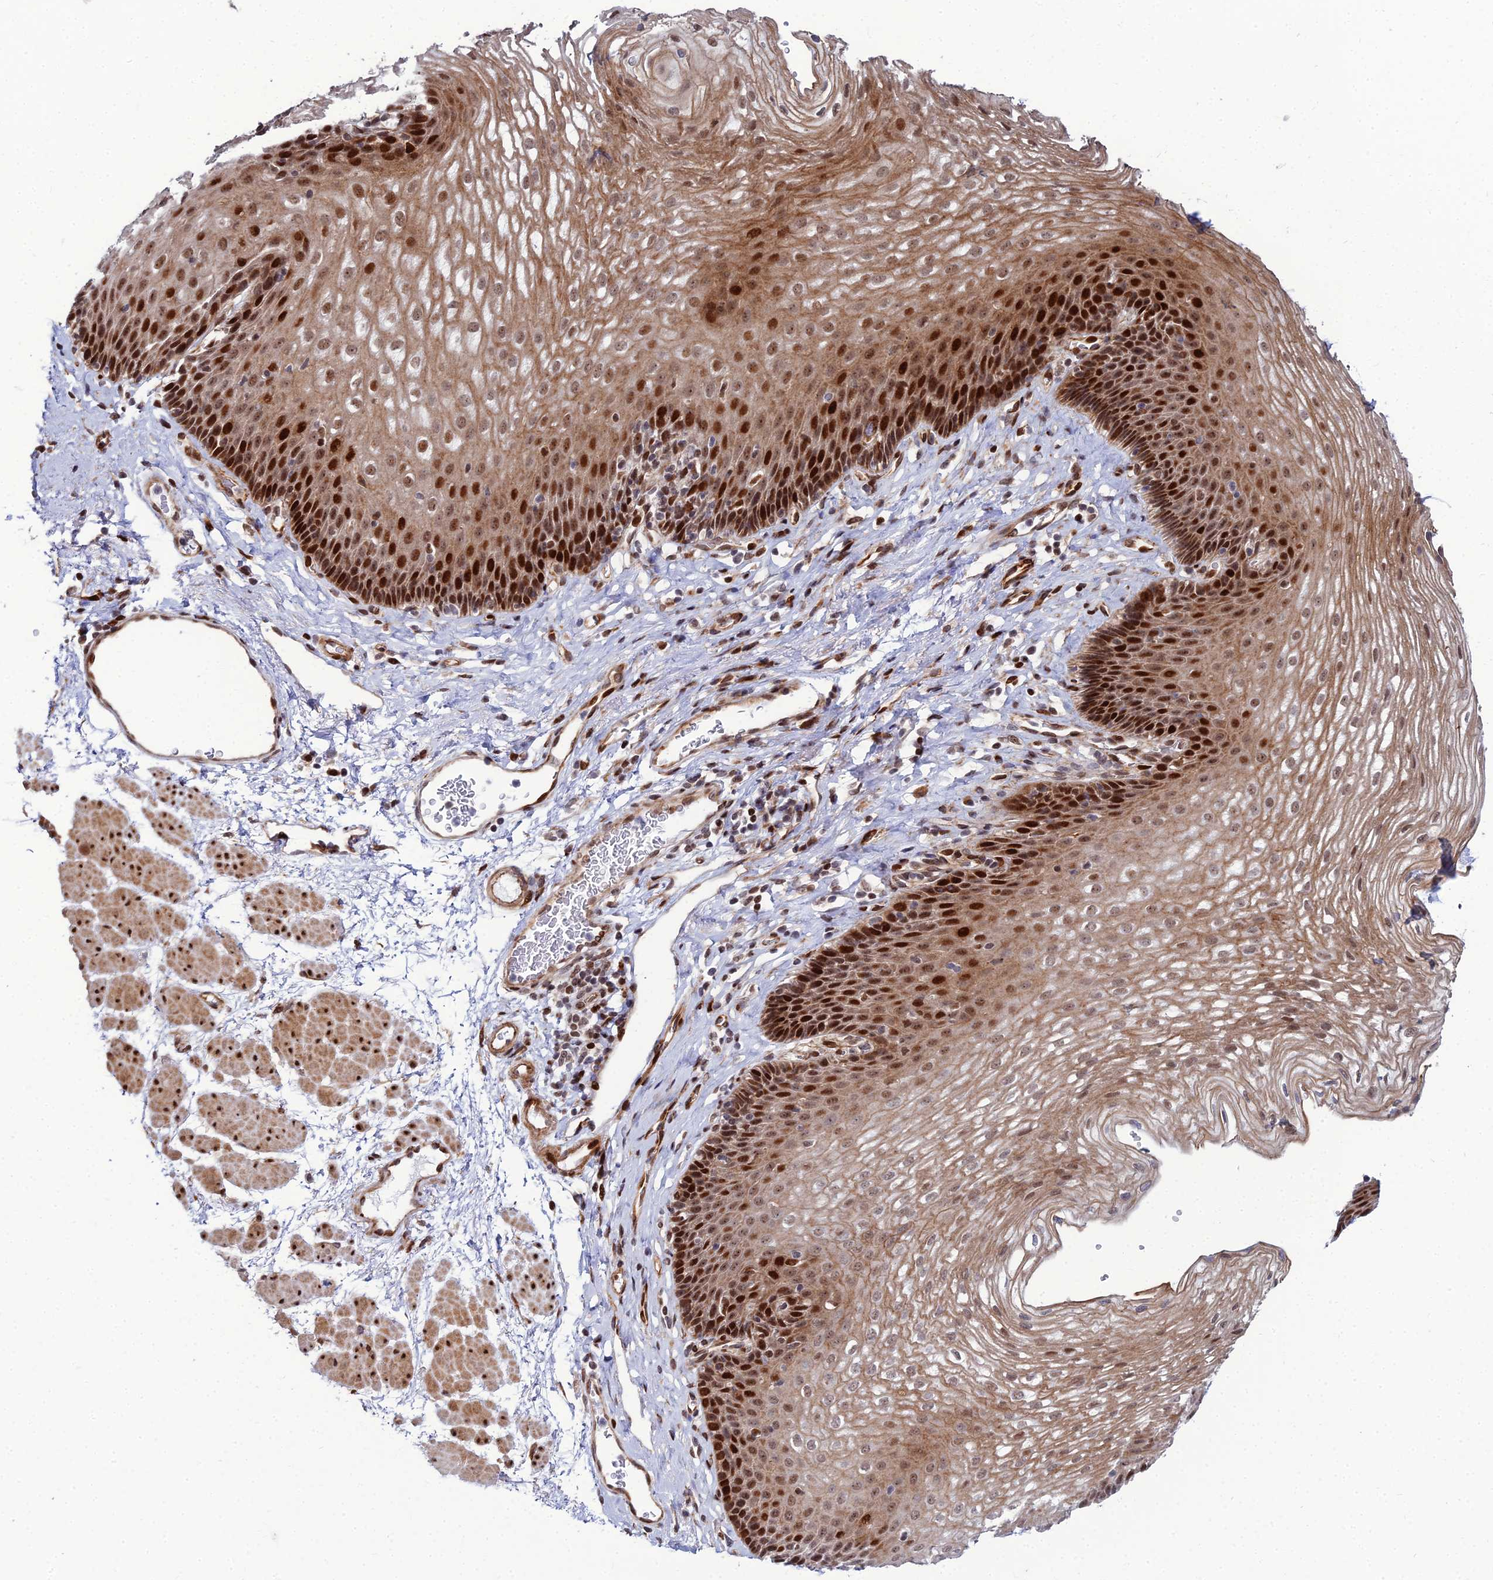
{"staining": {"intensity": "strong", "quantity": ">75%", "location": "cytoplasmic/membranous,nuclear"}, "tissue": "esophagus", "cell_type": "Squamous epithelial cells", "image_type": "normal", "snomed": [{"axis": "morphology", "description": "Normal tissue, NOS"}, {"axis": "topography", "description": "Esophagus"}], "caption": "IHC micrograph of benign esophagus: human esophagus stained using IHC reveals high levels of strong protein expression localized specifically in the cytoplasmic/membranous,nuclear of squamous epithelial cells, appearing as a cytoplasmic/membranous,nuclear brown color.", "gene": "ZNF668", "patient": {"sex": "female", "age": 66}}